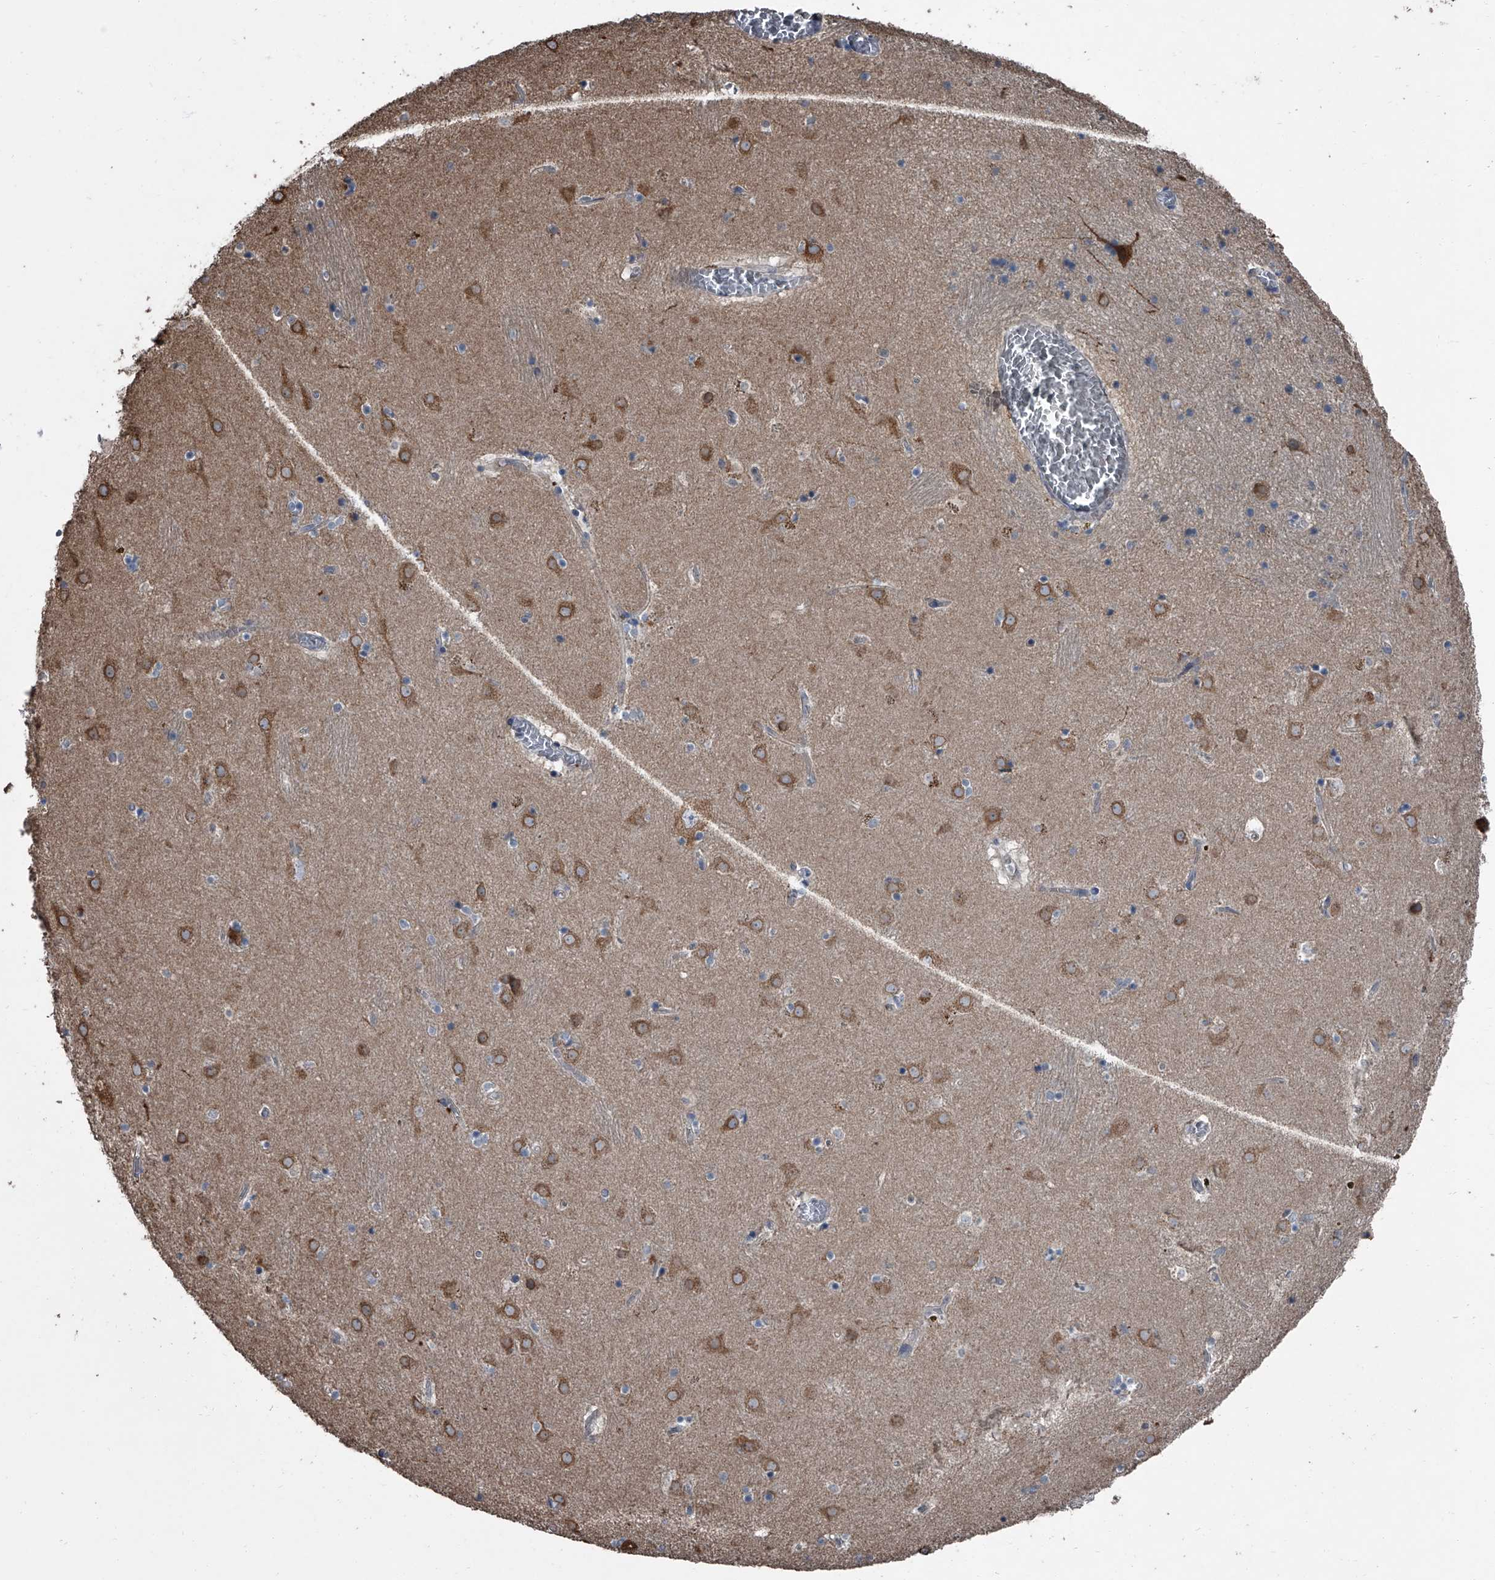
{"staining": {"intensity": "negative", "quantity": "none", "location": "none"}, "tissue": "caudate", "cell_type": "Glial cells", "image_type": "normal", "snomed": [{"axis": "morphology", "description": "Normal tissue, NOS"}, {"axis": "topography", "description": "Lateral ventricle wall"}], "caption": "Immunohistochemical staining of unremarkable caudate displays no significant expression in glial cells. (Brightfield microscopy of DAB (3,3'-diaminobenzidine) IHC at high magnification).", "gene": "OARD1", "patient": {"sex": "male", "age": 70}}